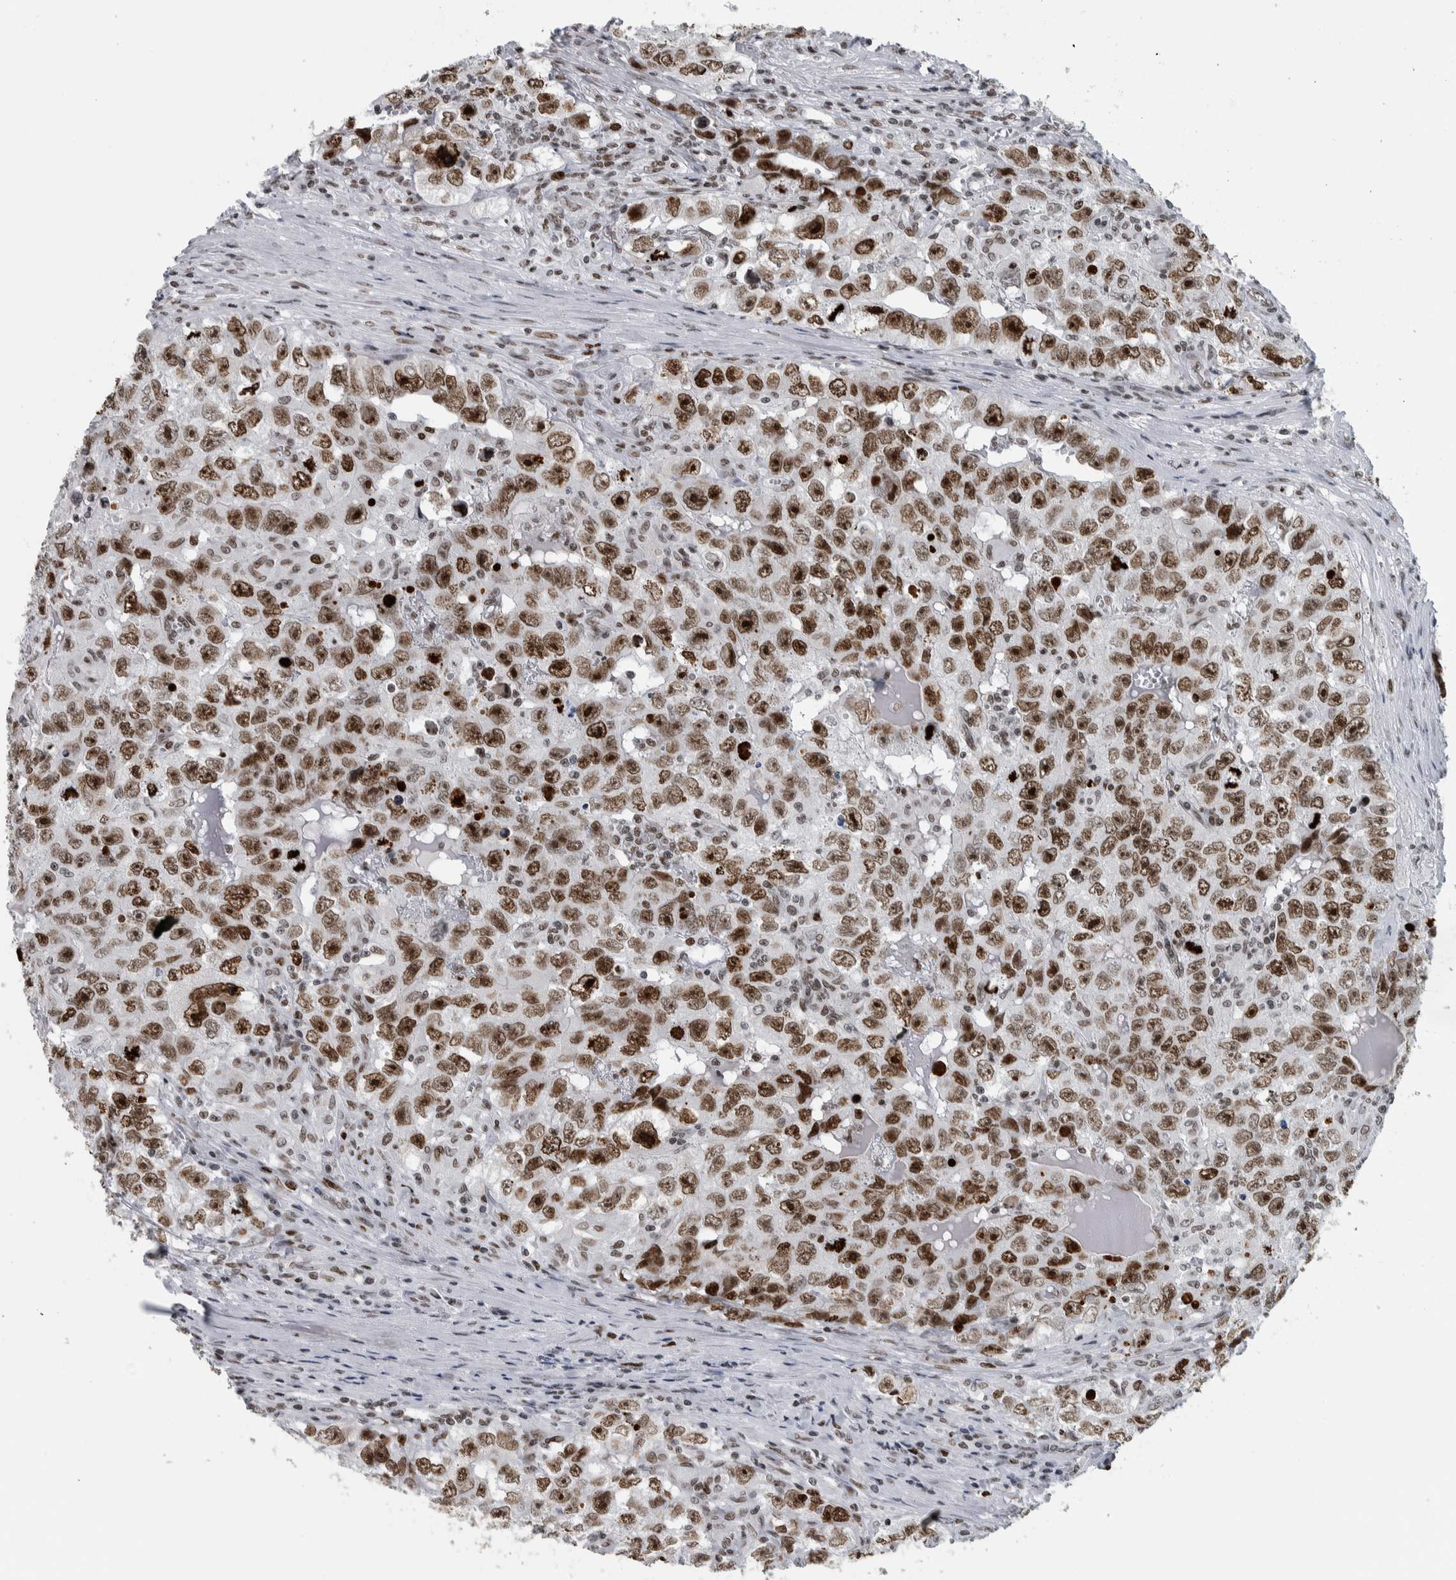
{"staining": {"intensity": "moderate", "quantity": ">75%", "location": "nuclear"}, "tissue": "testis cancer", "cell_type": "Tumor cells", "image_type": "cancer", "snomed": [{"axis": "morphology", "description": "Seminoma, NOS"}, {"axis": "morphology", "description": "Carcinoma, Embryonal, NOS"}, {"axis": "topography", "description": "Testis"}], "caption": "The immunohistochemical stain highlights moderate nuclear positivity in tumor cells of testis cancer (embryonal carcinoma) tissue. (DAB IHC with brightfield microscopy, high magnification).", "gene": "TOP2B", "patient": {"sex": "male", "age": 43}}